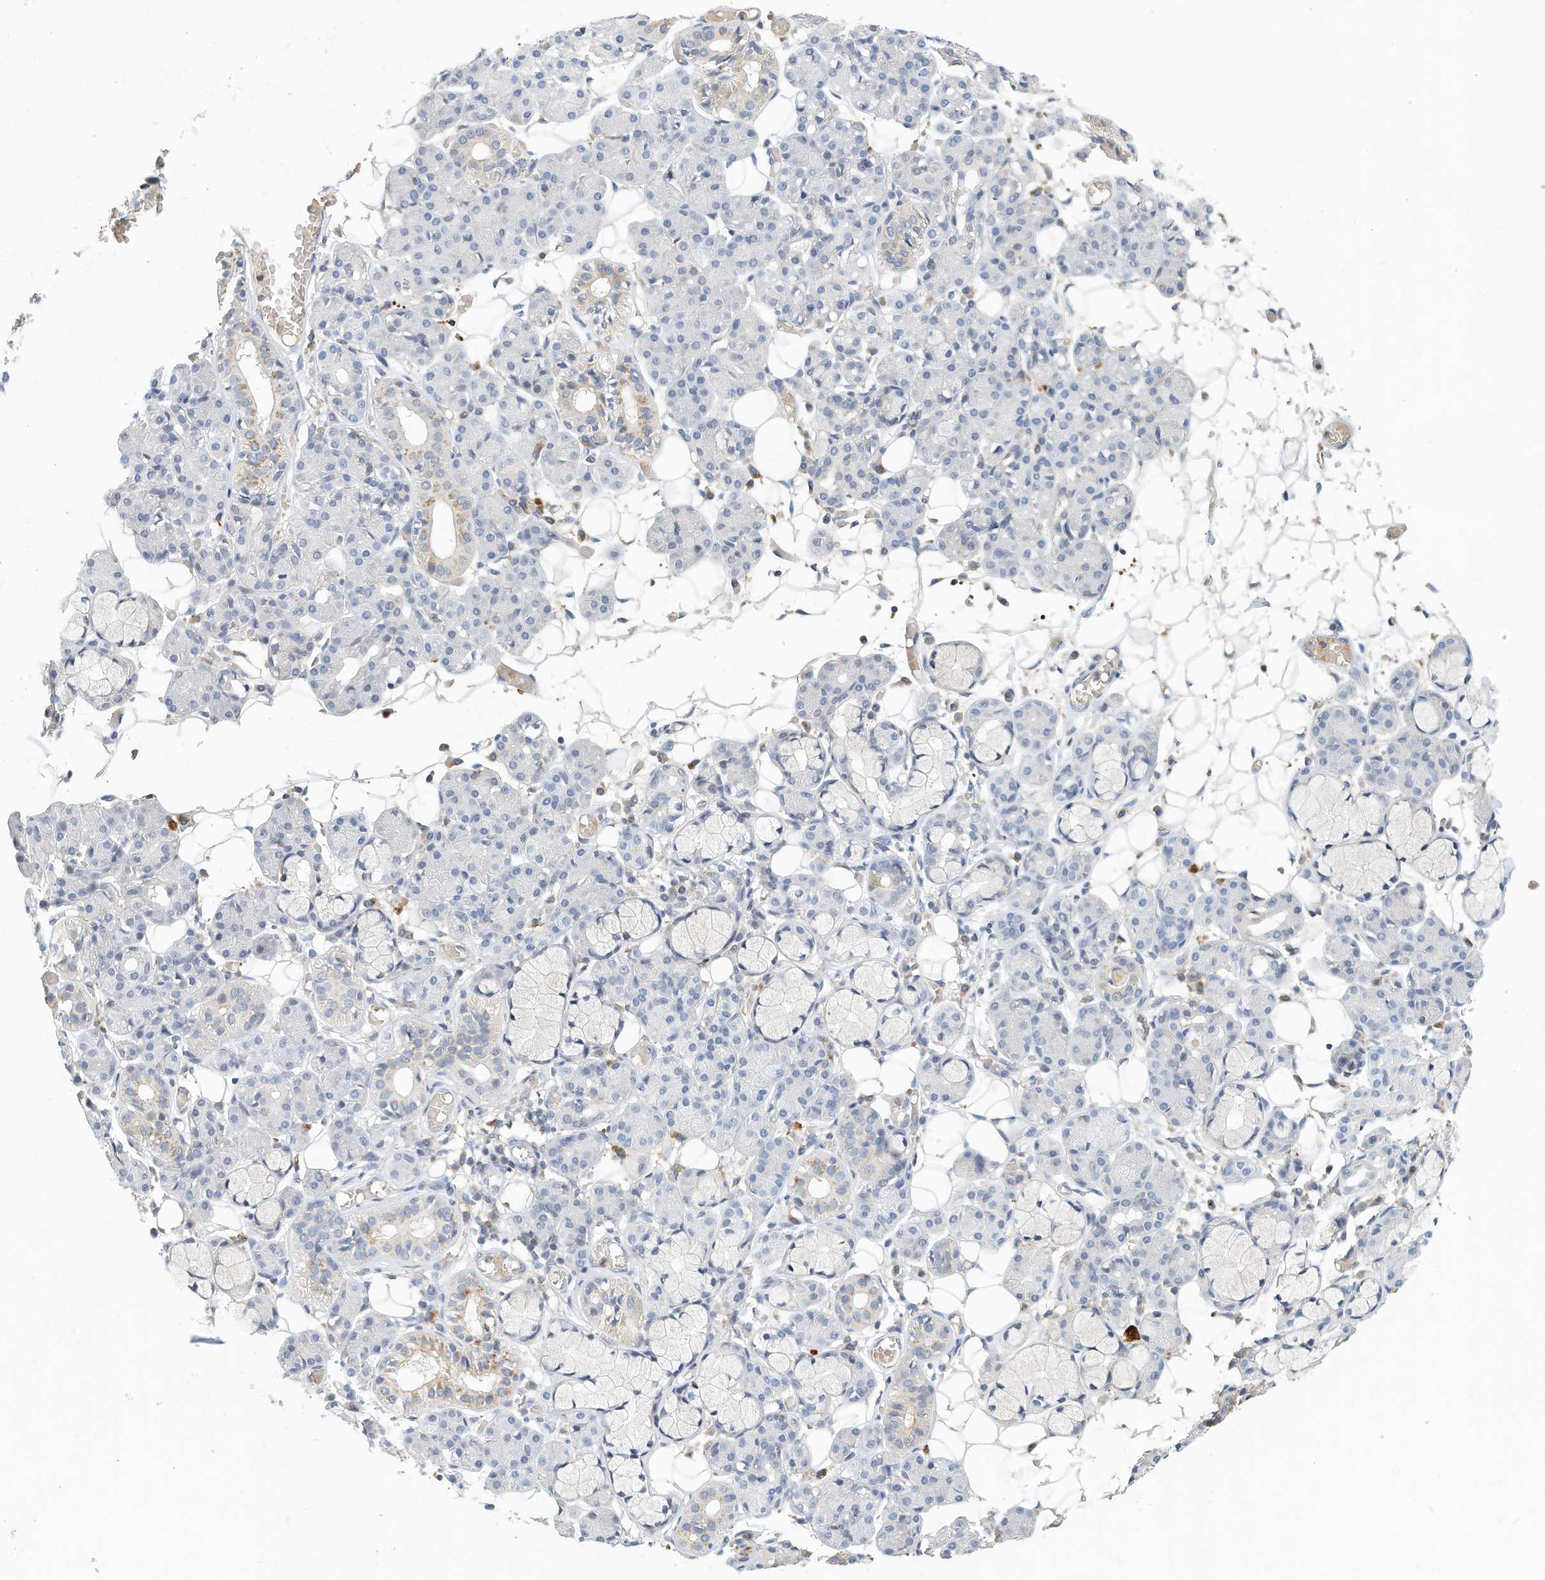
{"staining": {"intensity": "weak", "quantity": "<25%", "location": "cytoplasmic/membranous"}, "tissue": "salivary gland", "cell_type": "Glandular cells", "image_type": "normal", "snomed": [{"axis": "morphology", "description": "Normal tissue, NOS"}, {"axis": "topography", "description": "Salivary gland"}], "caption": "Immunohistochemical staining of unremarkable human salivary gland shows no significant positivity in glandular cells.", "gene": "MICAL1", "patient": {"sex": "male", "age": 63}}